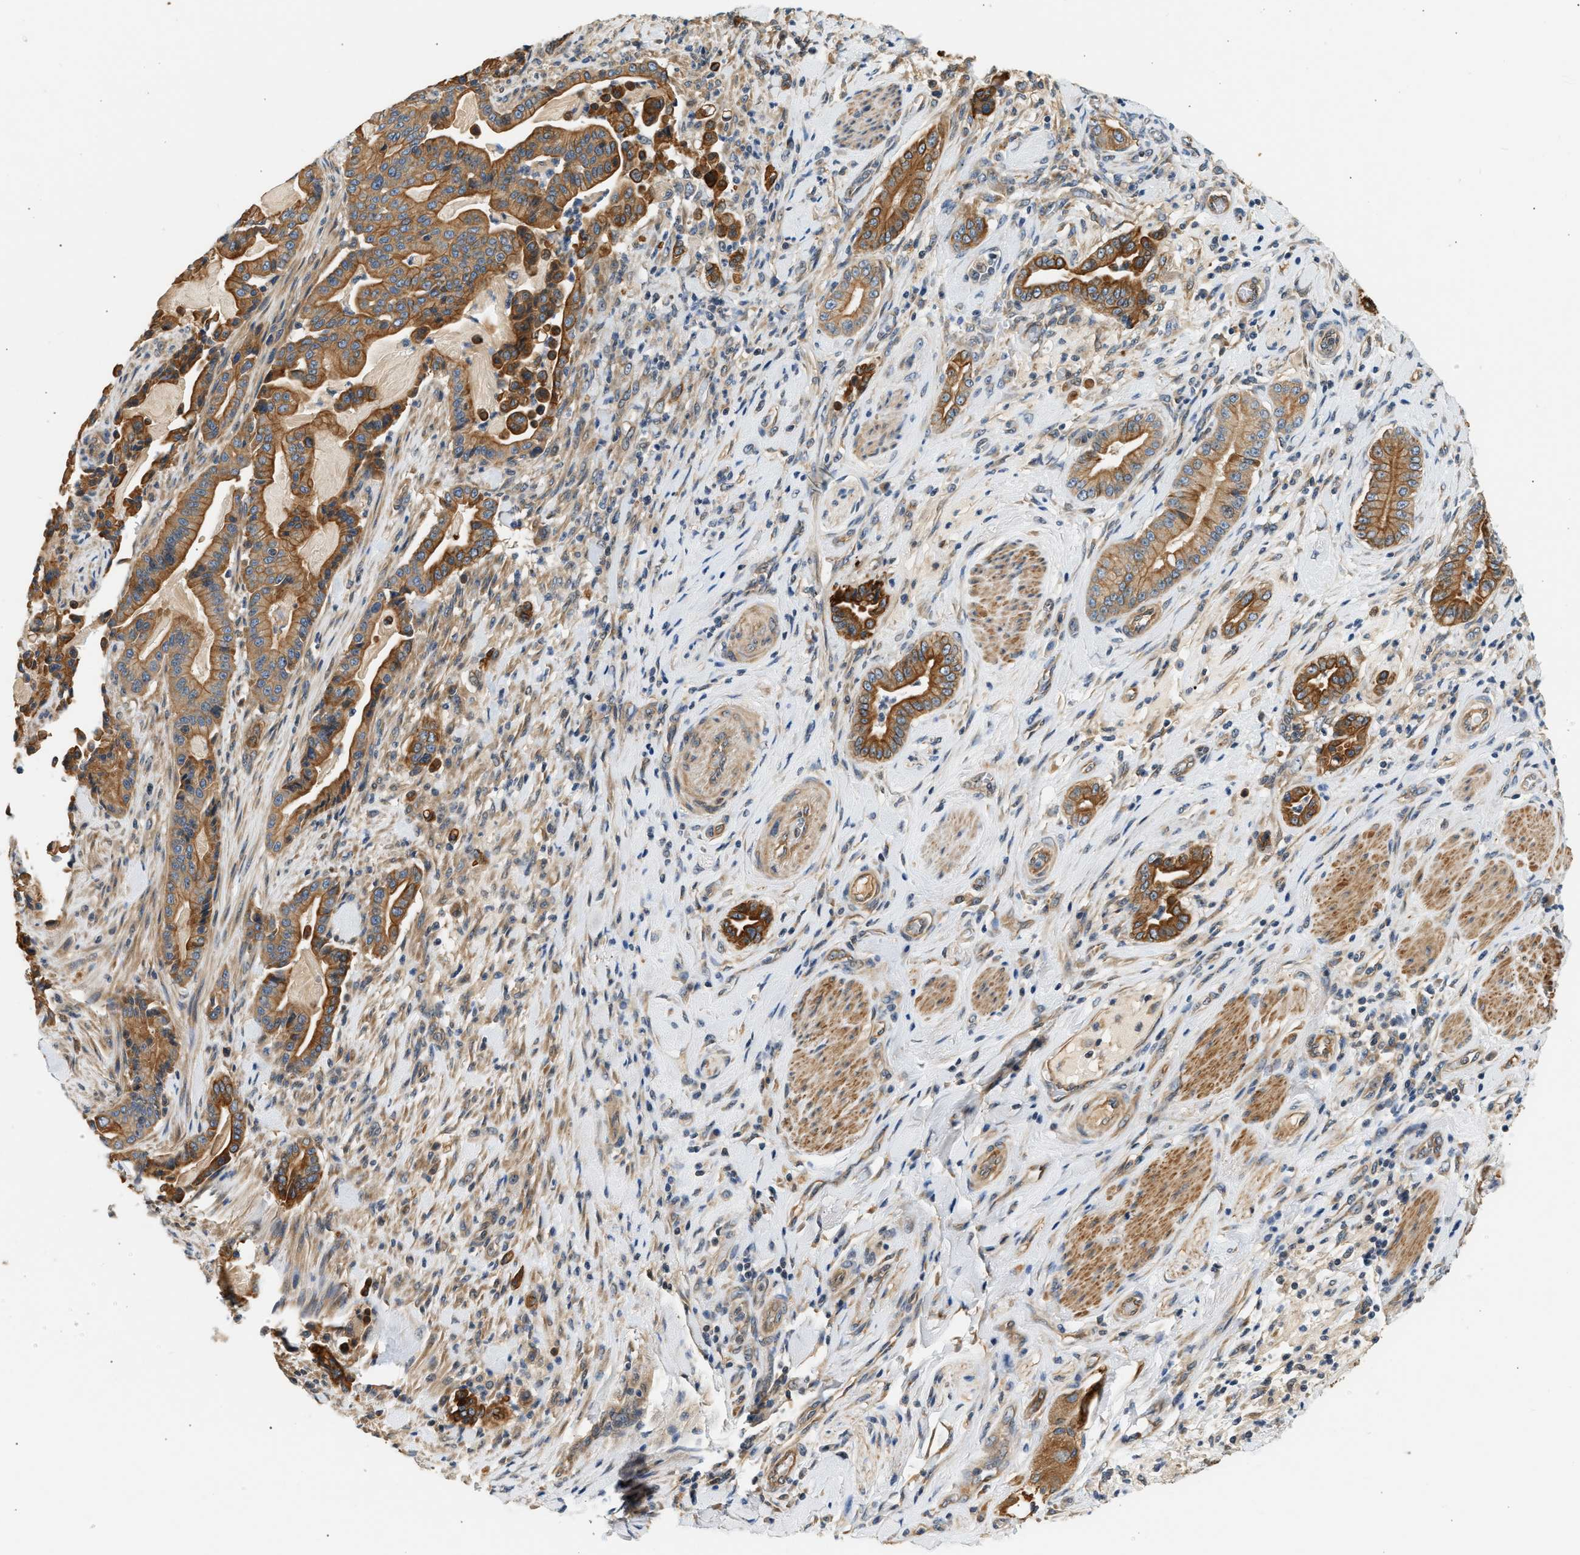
{"staining": {"intensity": "strong", "quantity": ">75%", "location": "cytoplasmic/membranous"}, "tissue": "pancreatic cancer", "cell_type": "Tumor cells", "image_type": "cancer", "snomed": [{"axis": "morphology", "description": "Normal tissue, NOS"}, {"axis": "morphology", "description": "Adenocarcinoma, NOS"}, {"axis": "topography", "description": "Pancreas"}], "caption": "IHC photomicrograph of human pancreatic adenocarcinoma stained for a protein (brown), which displays high levels of strong cytoplasmic/membranous expression in approximately >75% of tumor cells.", "gene": "WDR31", "patient": {"sex": "male", "age": 63}}